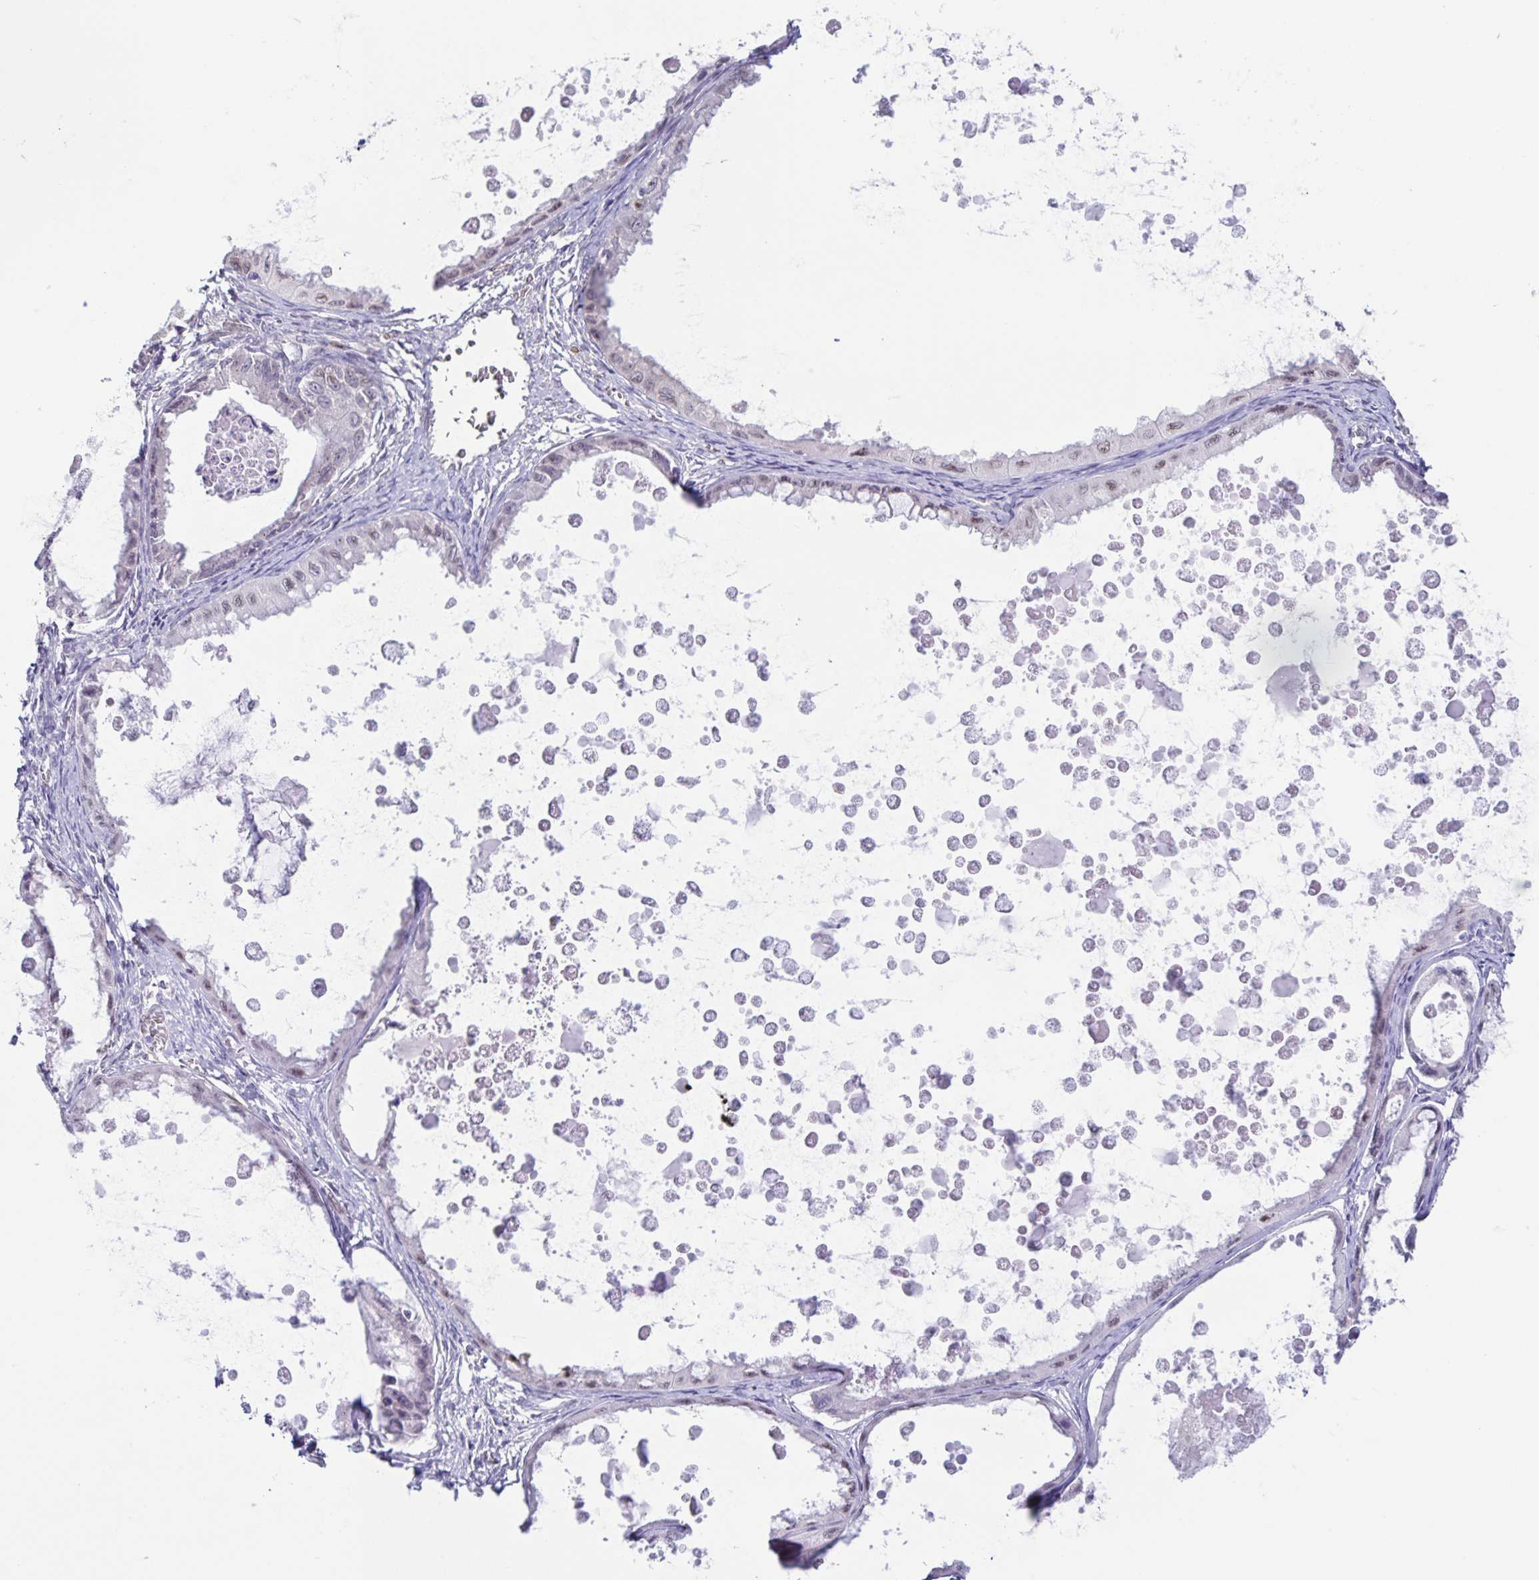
{"staining": {"intensity": "weak", "quantity": "<25%", "location": "cytoplasmic/membranous,nuclear"}, "tissue": "ovarian cancer", "cell_type": "Tumor cells", "image_type": "cancer", "snomed": [{"axis": "morphology", "description": "Cystadenocarcinoma, mucinous, NOS"}, {"axis": "topography", "description": "Ovary"}], "caption": "Tumor cells are negative for brown protein staining in mucinous cystadenocarcinoma (ovarian). (Stains: DAB (3,3'-diaminobenzidine) immunohistochemistry (IHC) with hematoxylin counter stain, Microscopy: brightfield microscopy at high magnification).", "gene": "SYNE2", "patient": {"sex": "female", "age": 64}}